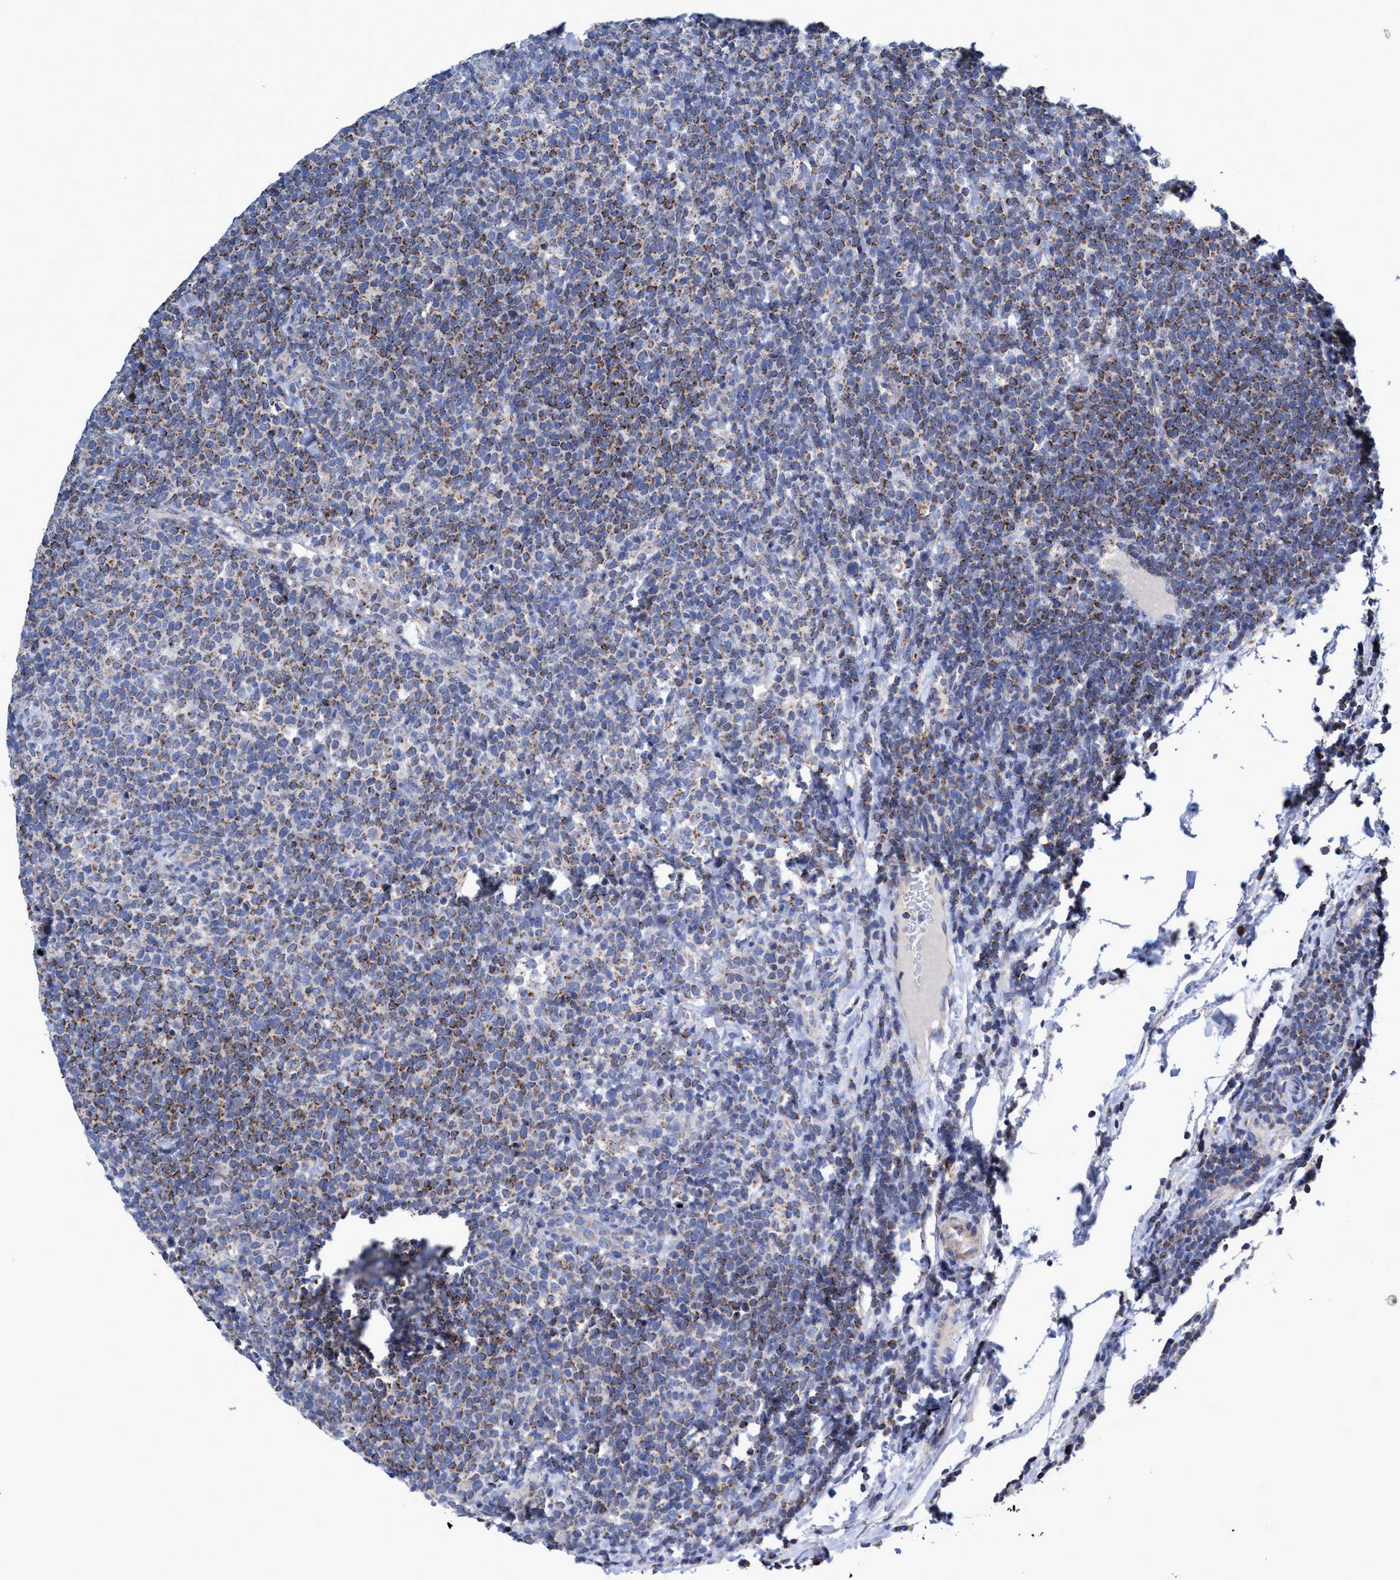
{"staining": {"intensity": "moderate", "quantity": "25%-75%", "location": "cytoplasmic/membranous"}, "tissue": "lymphoma", "cell_type": "Tumor cells", "image_type": "cancer", "snomed": [{"axis": "morphology", "description": "Malignant lymphoma, non-Hodgkin's type, High grade"}, {"axis": "topography", "description": "Lymph node"}], "caption": "There is medium levels of moderate cytoplasmic/membranous staining in tumor cells of malignant lymphoma, non-Hodgkin's type (high-grade), as demonstrated by immunohistochemical staining (brown color).", "gene": "ZNF750", "patient": {"sex": "male", "age": 61}}